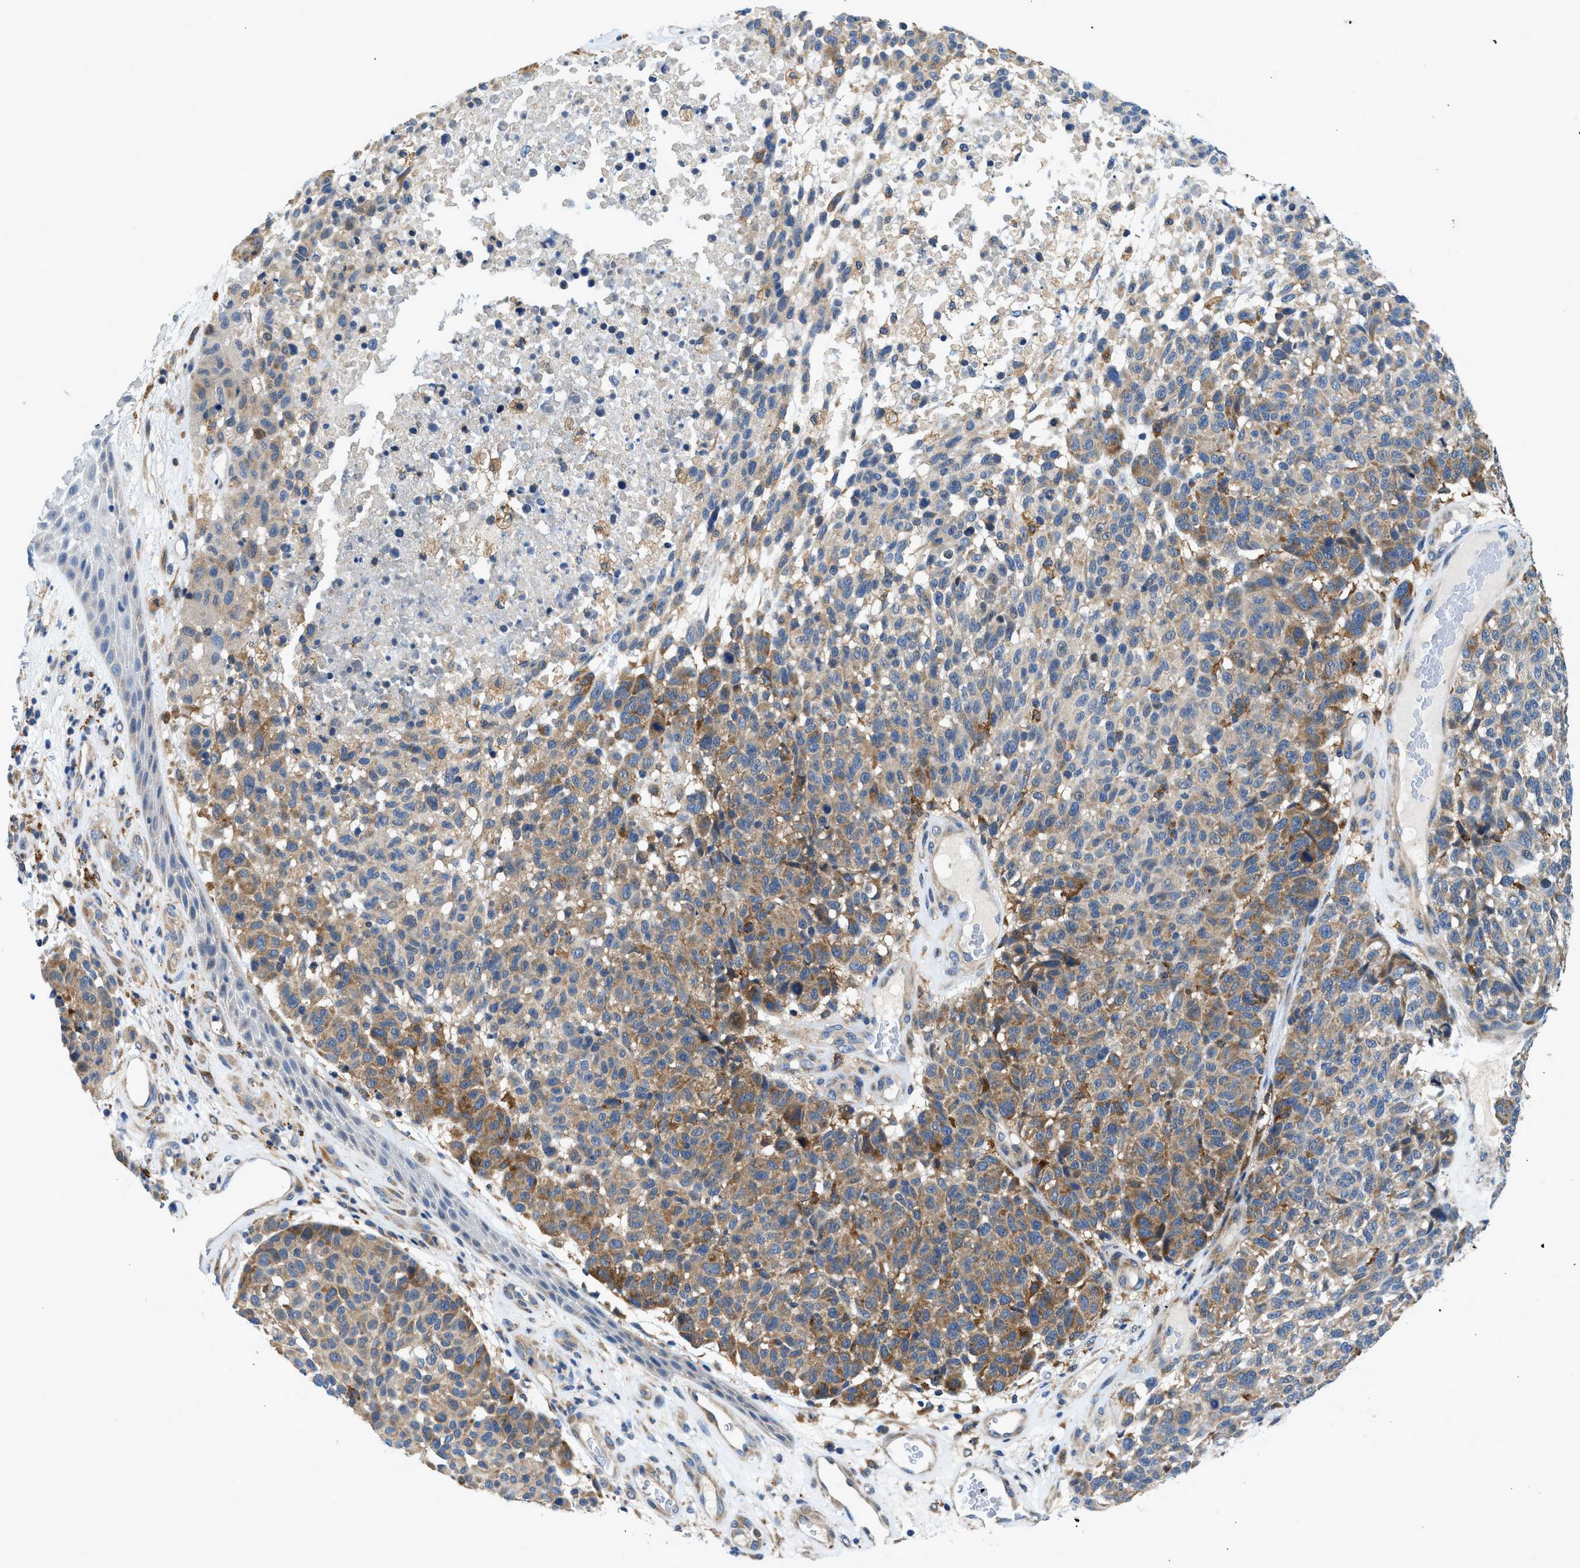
{"staining": {"intensity": "moderate", "quantity": ">75%", "location": "cytoplasmic/membranous"}, "tissue": "melanoma", "cell_type": "Tumor cells", "image_type": "cancer", "snomed": [{"axis": "morphology", "description": "Malignant melanoma, NOS"}, {"axis": "topography", "description": "Skin"}], "caption": "The histopathology image displays staining of melanoma, revealing moderate cytoplasmic/membranous protein staining (brown color) within tumor cells.", "gene": "LPIN2", "patient": {"sex": "male", "age": 59}}